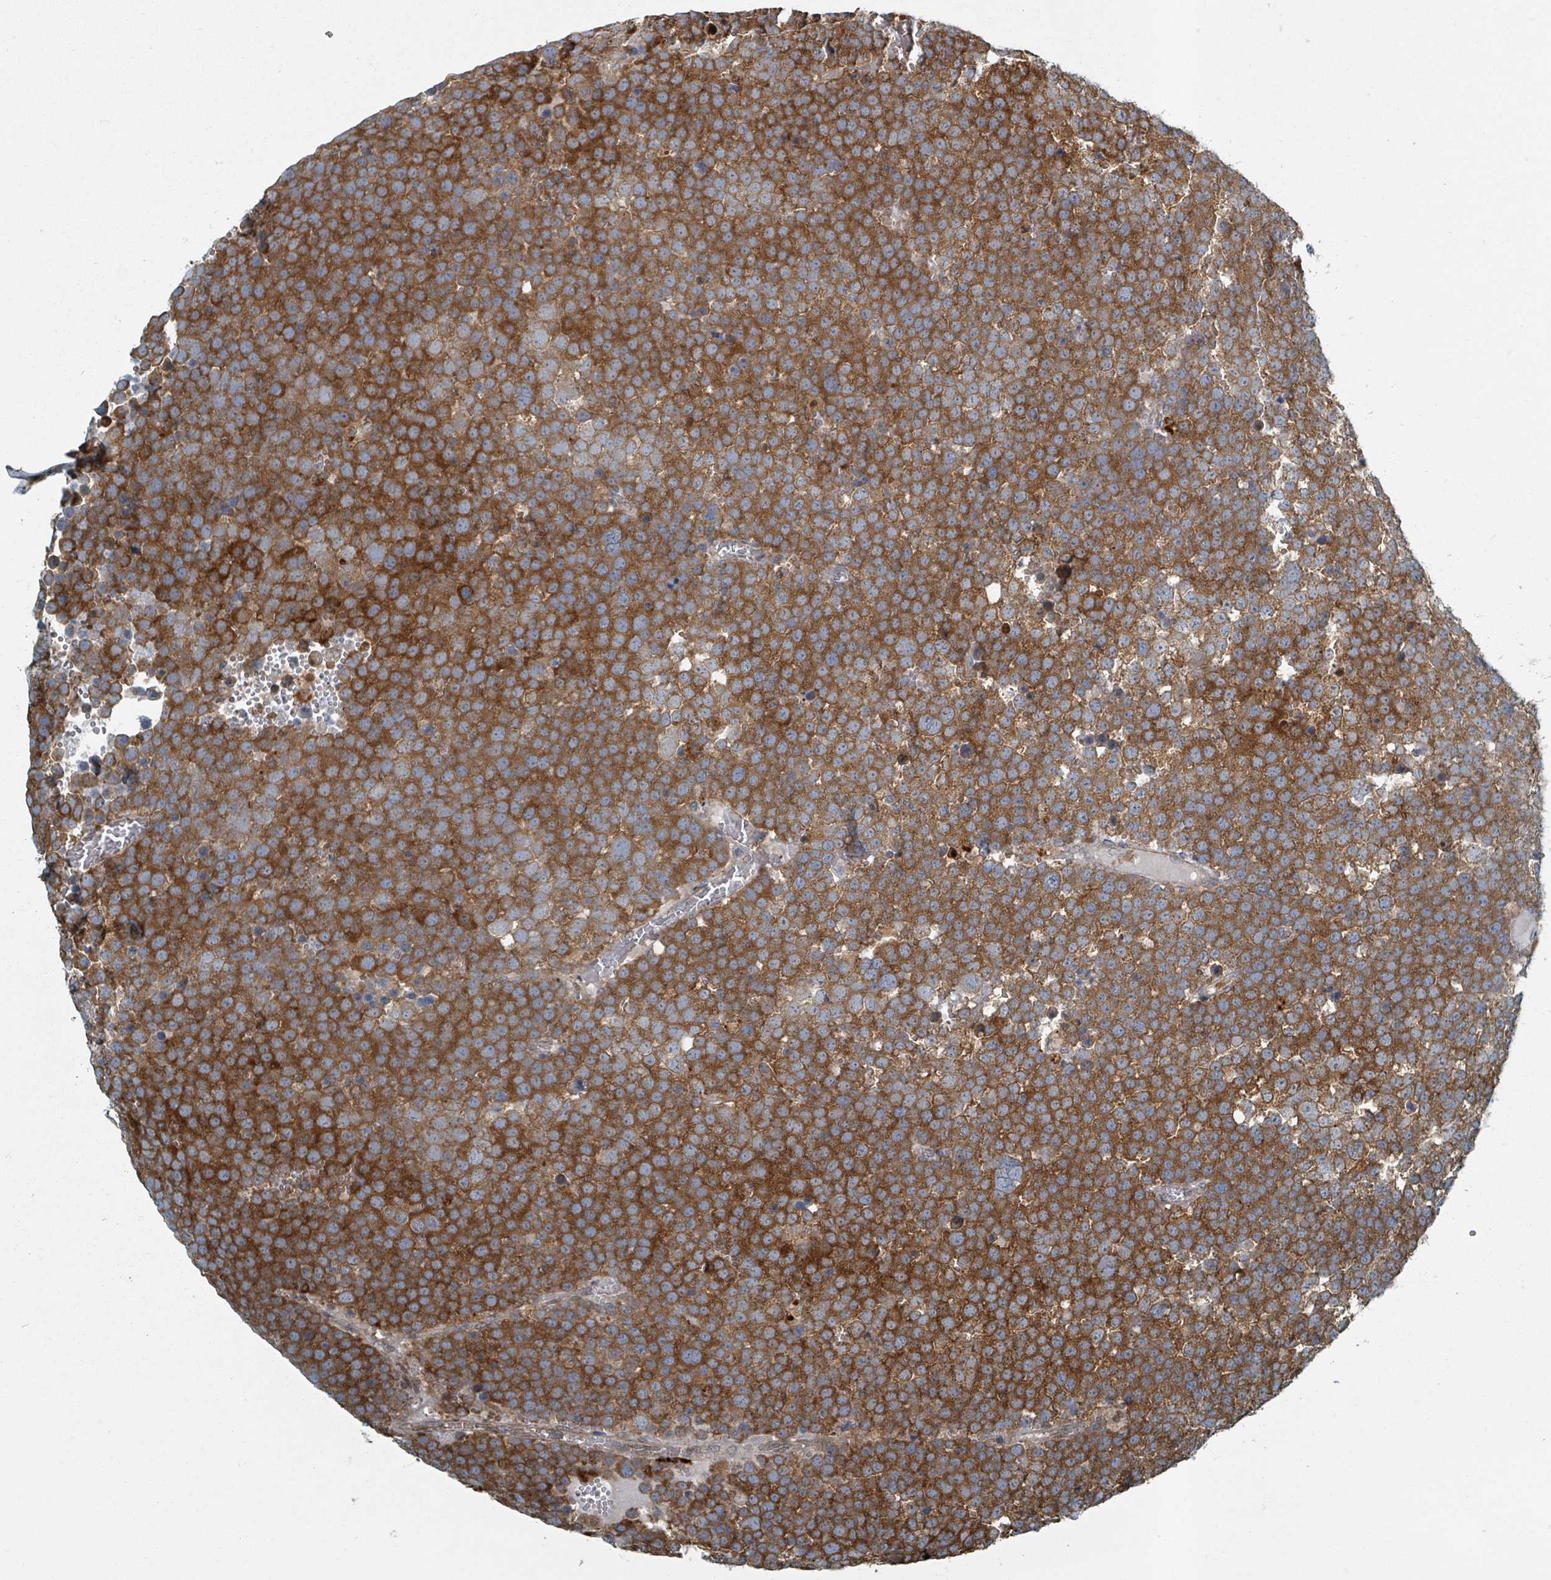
{"staining": {"intensity": "strong", "quantity": ">75%", "location": "cytoplasmic/membranous"}, "tissue": "testis cancer", "cell_type": "Tumor cells", "image_type": "cancer", "snomed": [{"axis": "morphology", "description": "Seminoma, NOS"}, {"axis": "topography", "description": "Testis"}], "caption": "Testis cancer (seminoma) stained with a brown dye exhibits strong cytoplasmic/membranous positive staining in about >75% of tumor cells.", "gene": "RHPN2", "patient": {"sex": "male", "age": 71}}